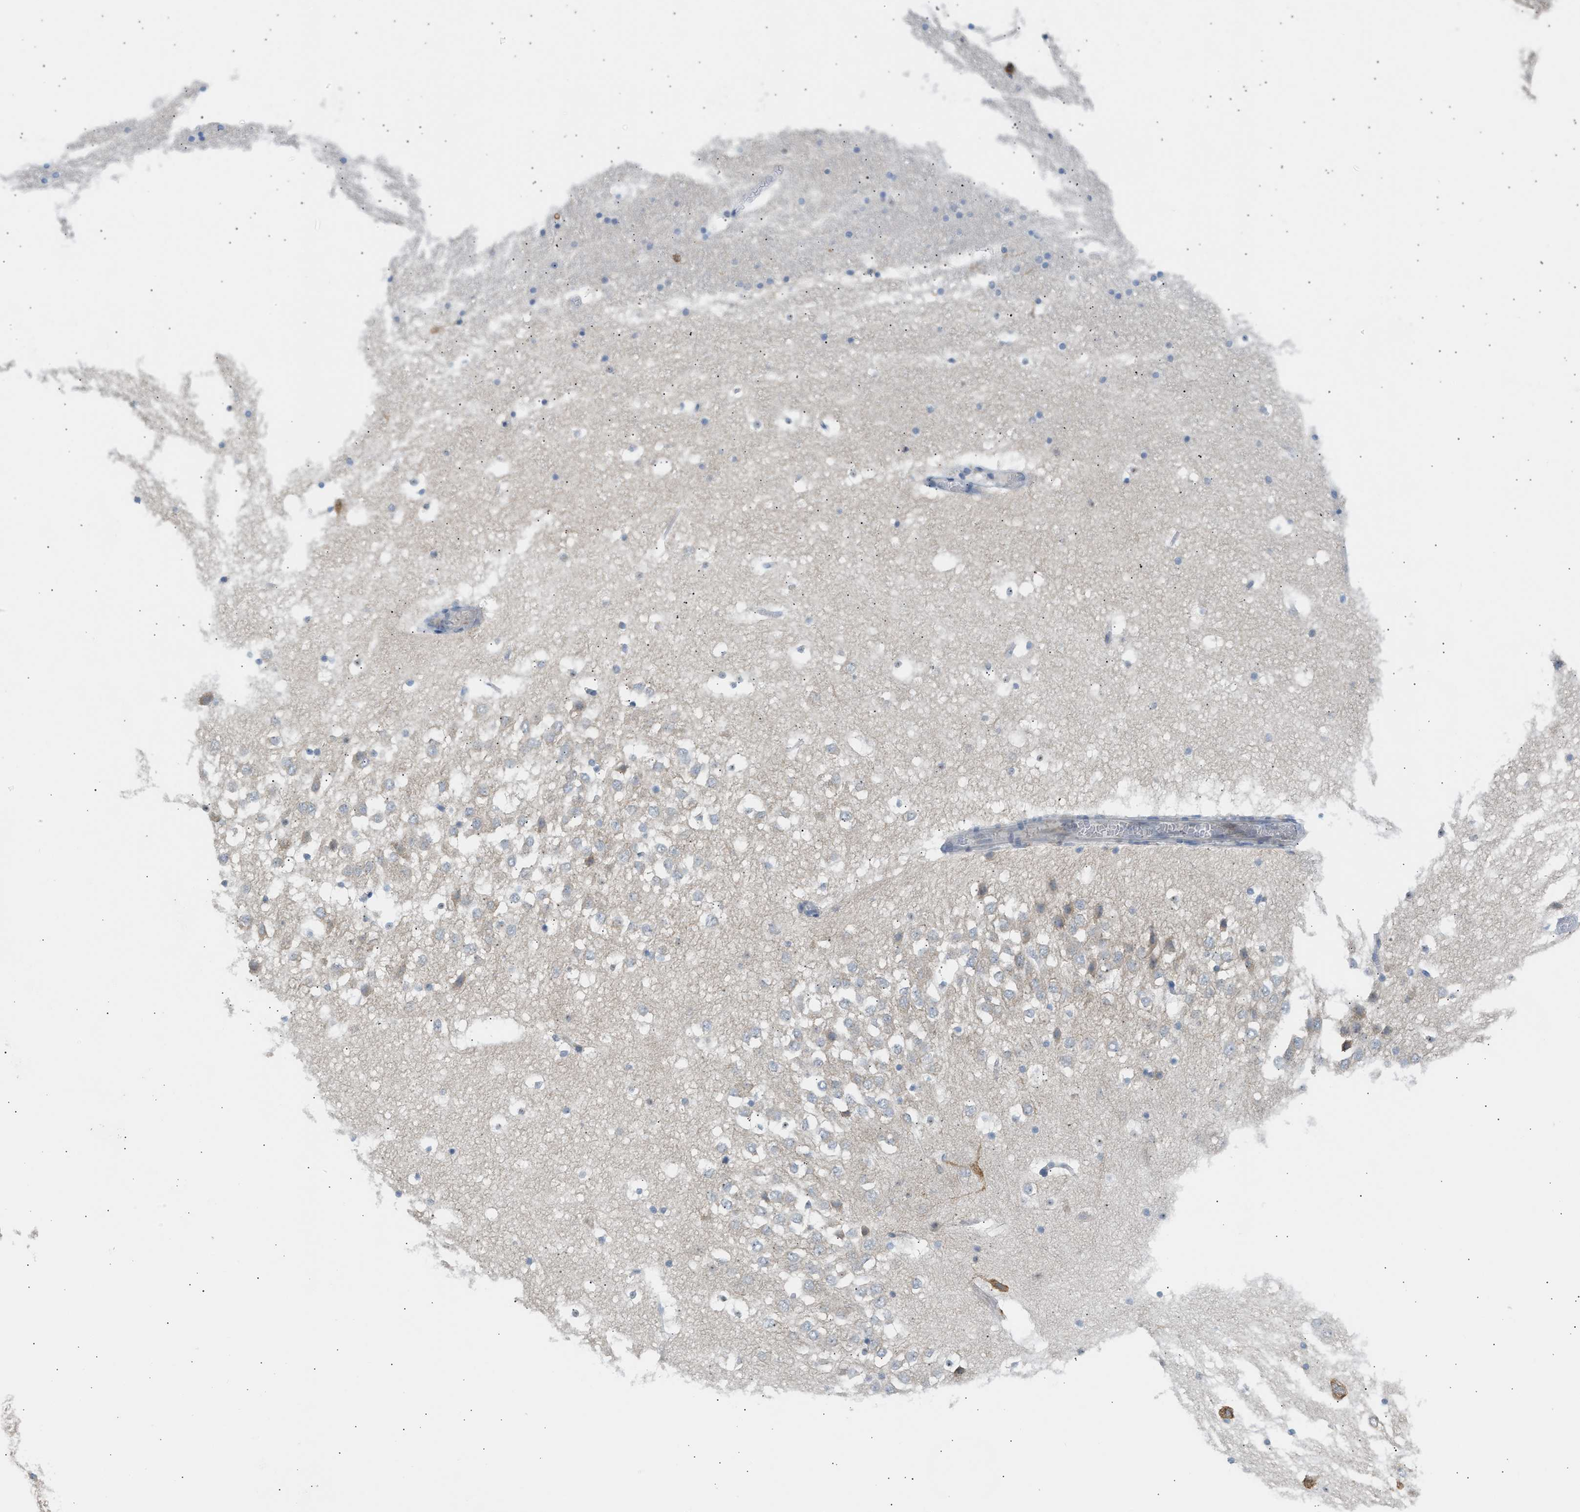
{"staining": {"intensity": "negative", "quantity": "none", "location": "none"}, "tissue": "hippocampus", "cell_type": "Glial cells", "image_type": "normal", "snomed": [{"axis": "morphology", "description": "Normal tissue, NOS"}, {"axis": "topography", "description": "Hippocampus"}], "caption": "This is an immunohistochemistry image of normal hippocampus. There is no positivity in glial cells.", "gene": "KCNC2", "patient": {"sex": "male", "age": 45}}